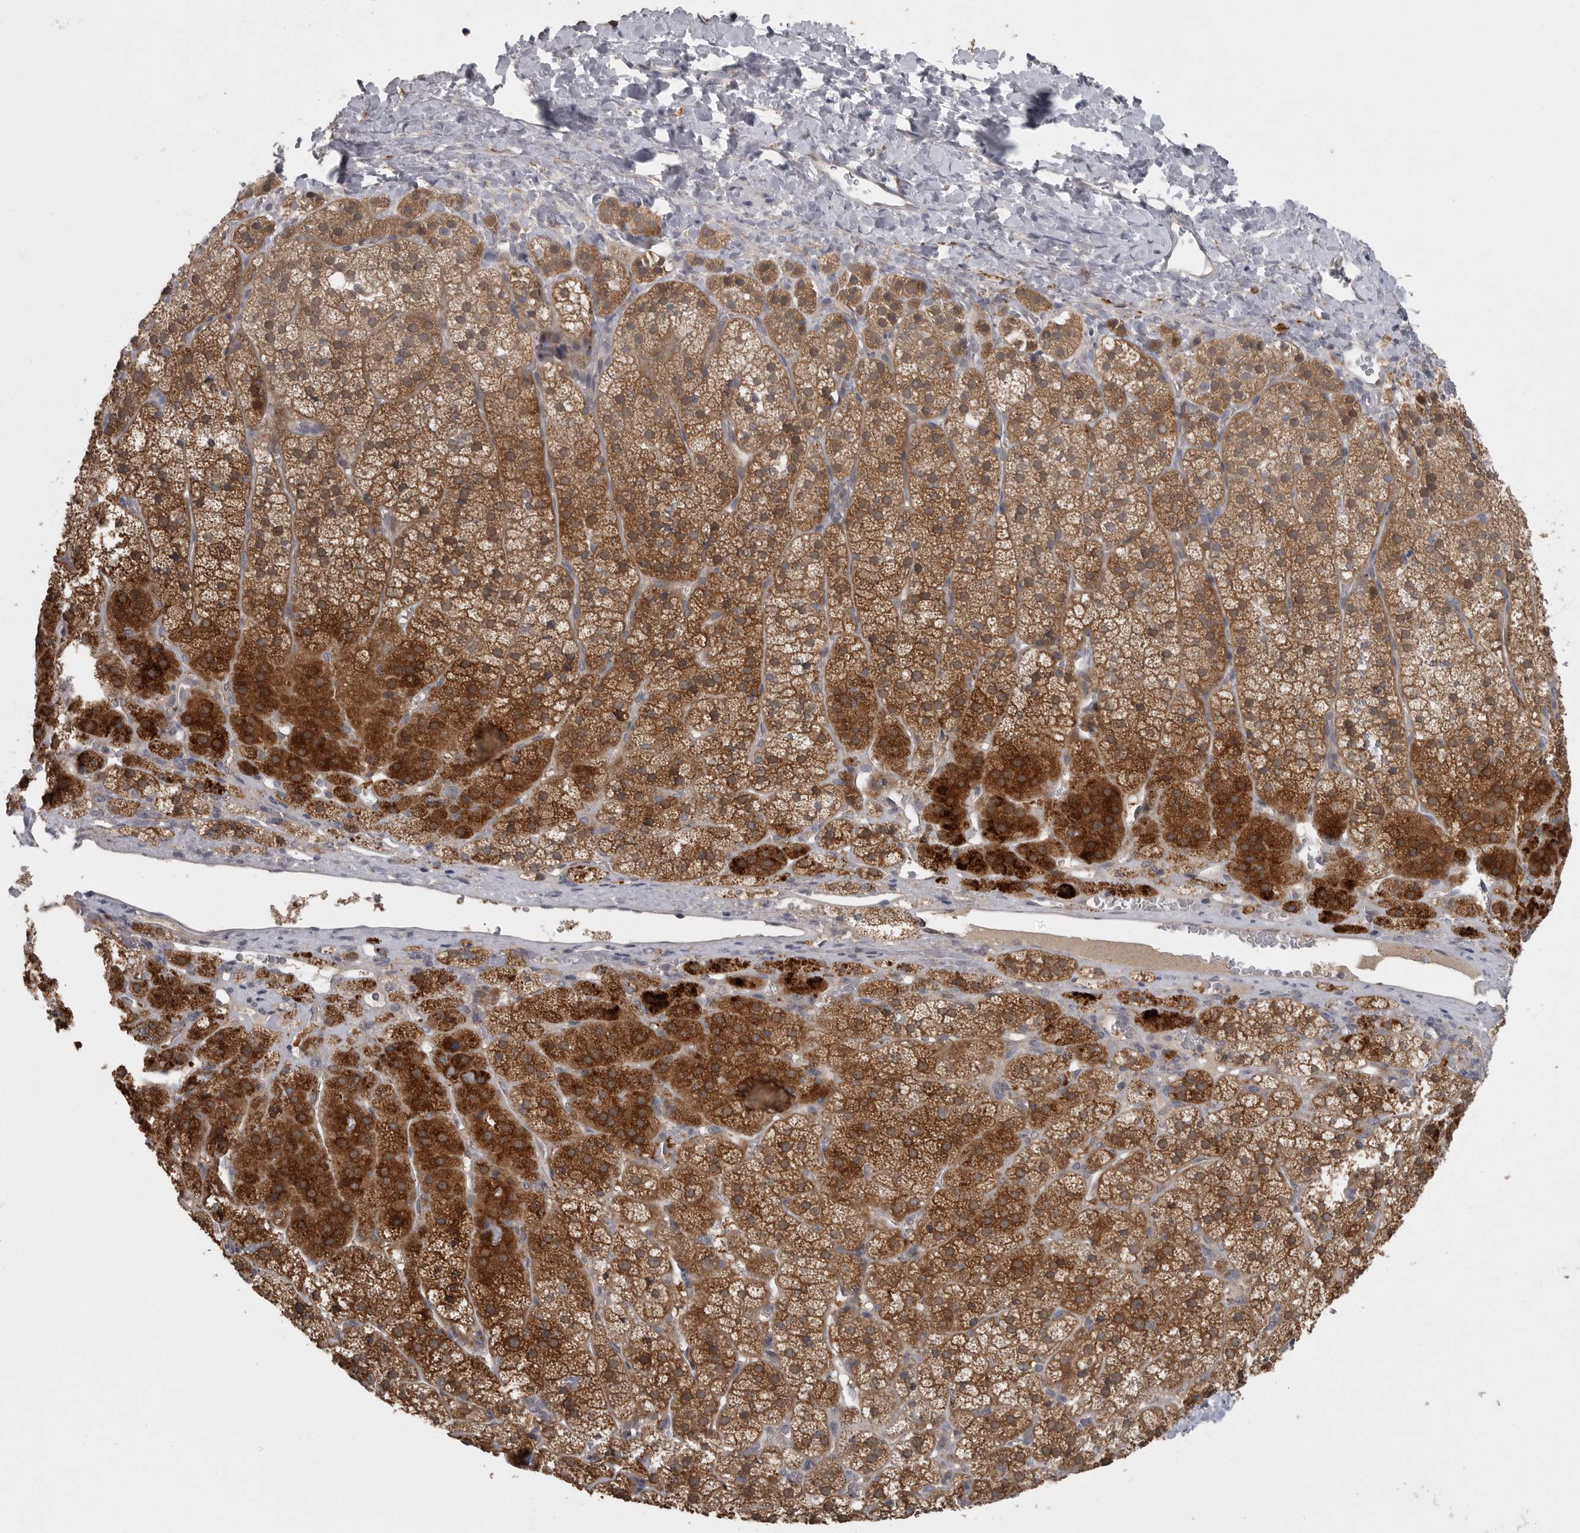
{"staining": {"intensity": "strong", "quantity": "25%-75%", "location": "cytoplasmic/membranous"}, "tissue": "adrenal gland", "cell_type": "Glandular cells", "image_type": "normal", "snomed": [{"axis": "morphology", "description": "Normal tissue, NOS"}, {"axis": "topography", "description": "Adrenal gland"}], "caption": "Unremarkable adrenal gland reveals strong cytoplasmic/membranous positivity in approximately 25%-75% of glandular cells, visualized by immunohistochemistry. (brown staining indicates protein expression, while blue staining denotes nuclei).", "gene": "PHF13", "patient": {"sex": "female", "age": 44}}